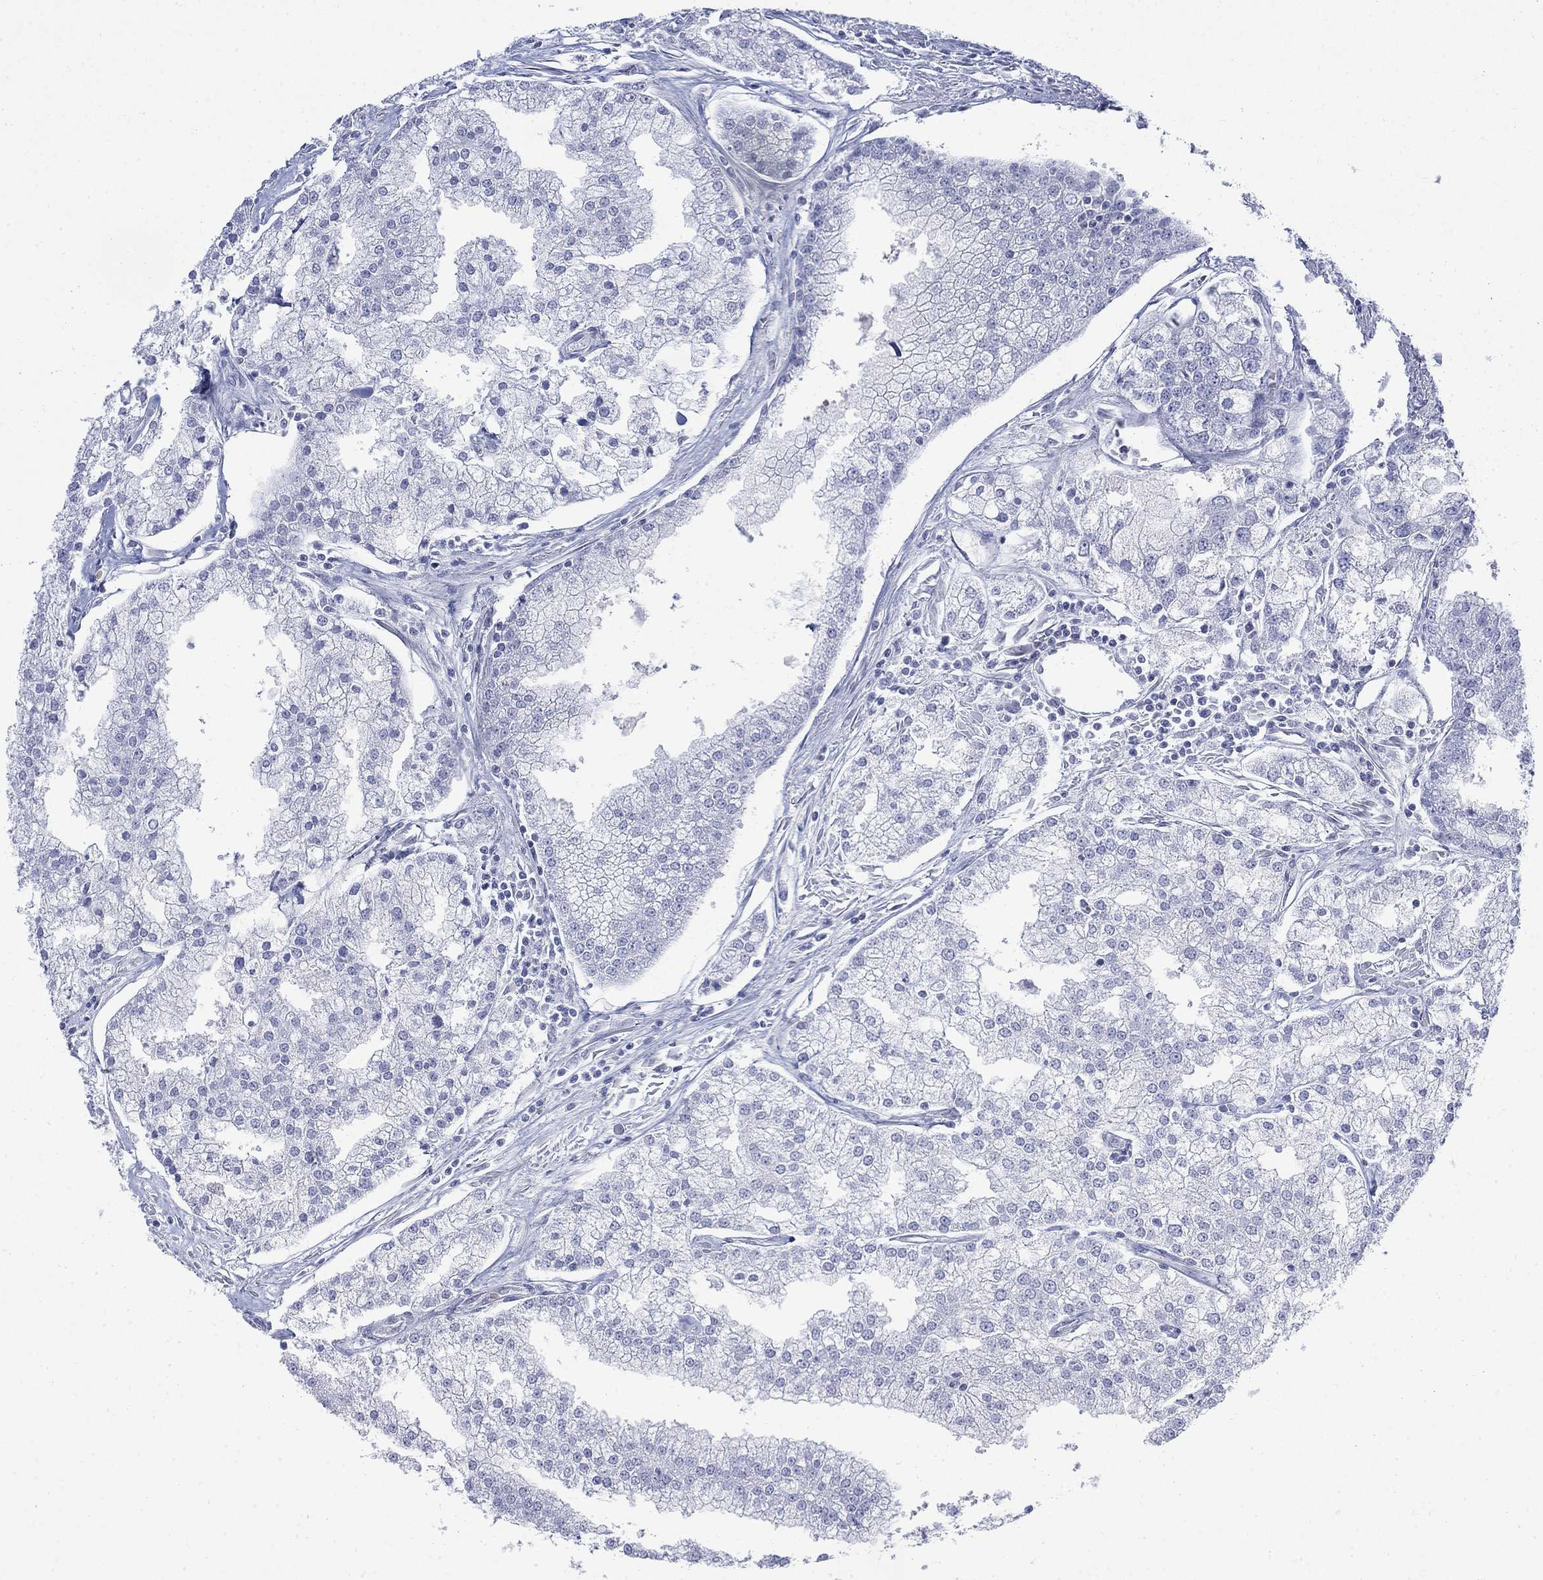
{"staining": {"intensity": "negative", "quantity": "none", "location": "none"}, "tissue": "prostate cancer", "cell_type": "Tumor cells", "image_type": "cancer", "snomed": [{"axis": "morphology", "description": "Adenocarcinoma, NOS"}, {"axis": "topography", "description": "Prostate"}], "caption": "The image shows no staining of tumor cells in adenocarcinoma (prostate). (Stains: DAB immunohistochemistry (IHC) with hematoxylin counter stain, Microscopy: brightfield microscopy at high magnification).", "gene": "IGF2BP3", "patient": {"sex": "male", "age": 70}}